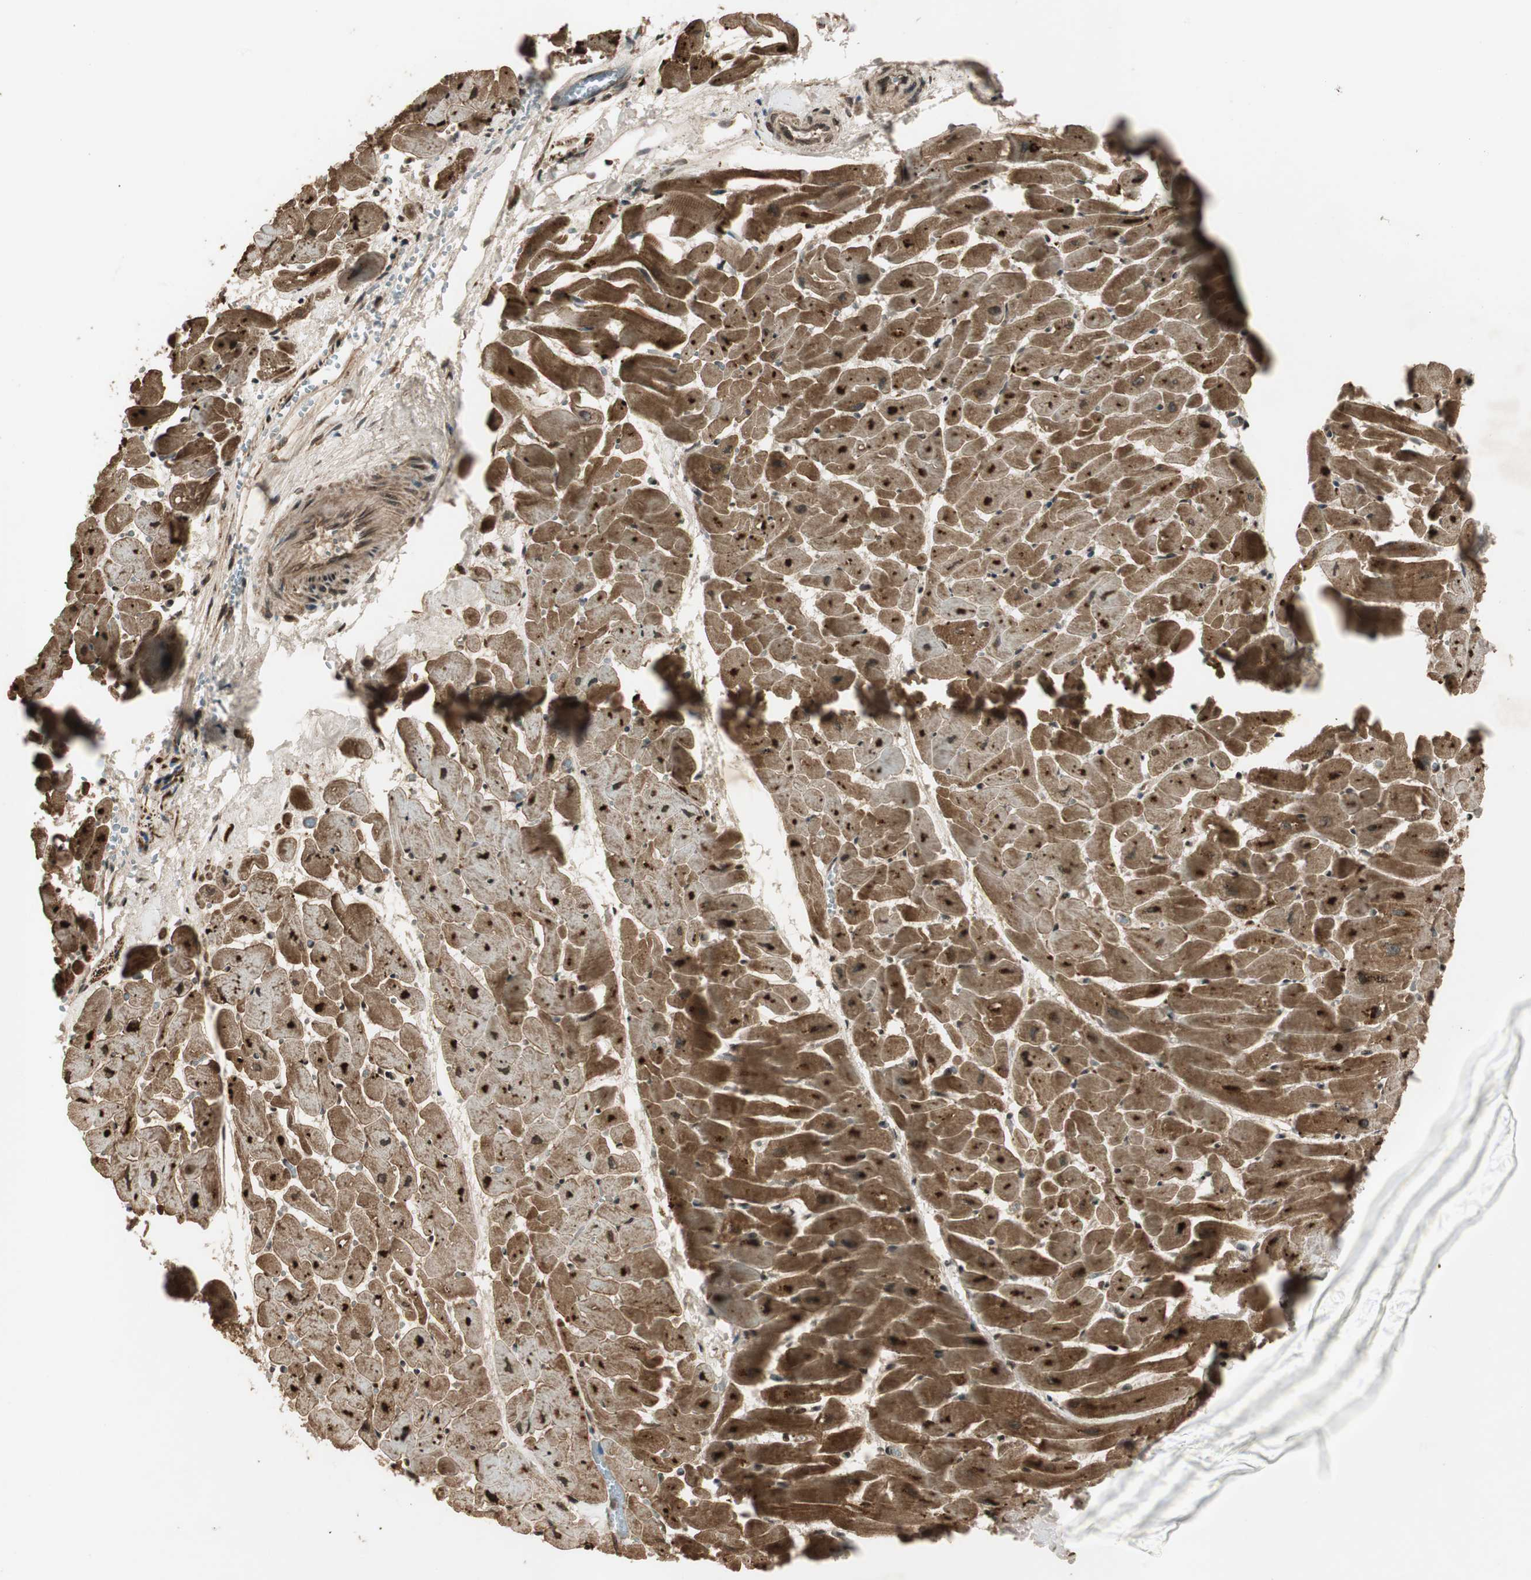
{"staining": {"intensity": "strong", "quantity": ">75%", "location": "cytoplasmic/membranous,nuclear"}, "tissue": "heart muscle", "cell_type": "Cardiomyocytes", "image_type": "normal", "snomed": [{"axis": "morphology", "description": "Normal tissue, NOS"}, {"axis": "topography", "description": "Heart"}], "caption": "Strong cytoplasmic/membranous,nuclear staining is present in about >75% of cardiomyocytes in unremarkable heart muscle. (DAB (3,3'-diaminobenzidine) IHC with brightfield microscopy, high magnification).", "gene": "RPA3", "patient": {"sex": "female", "age": 19}}